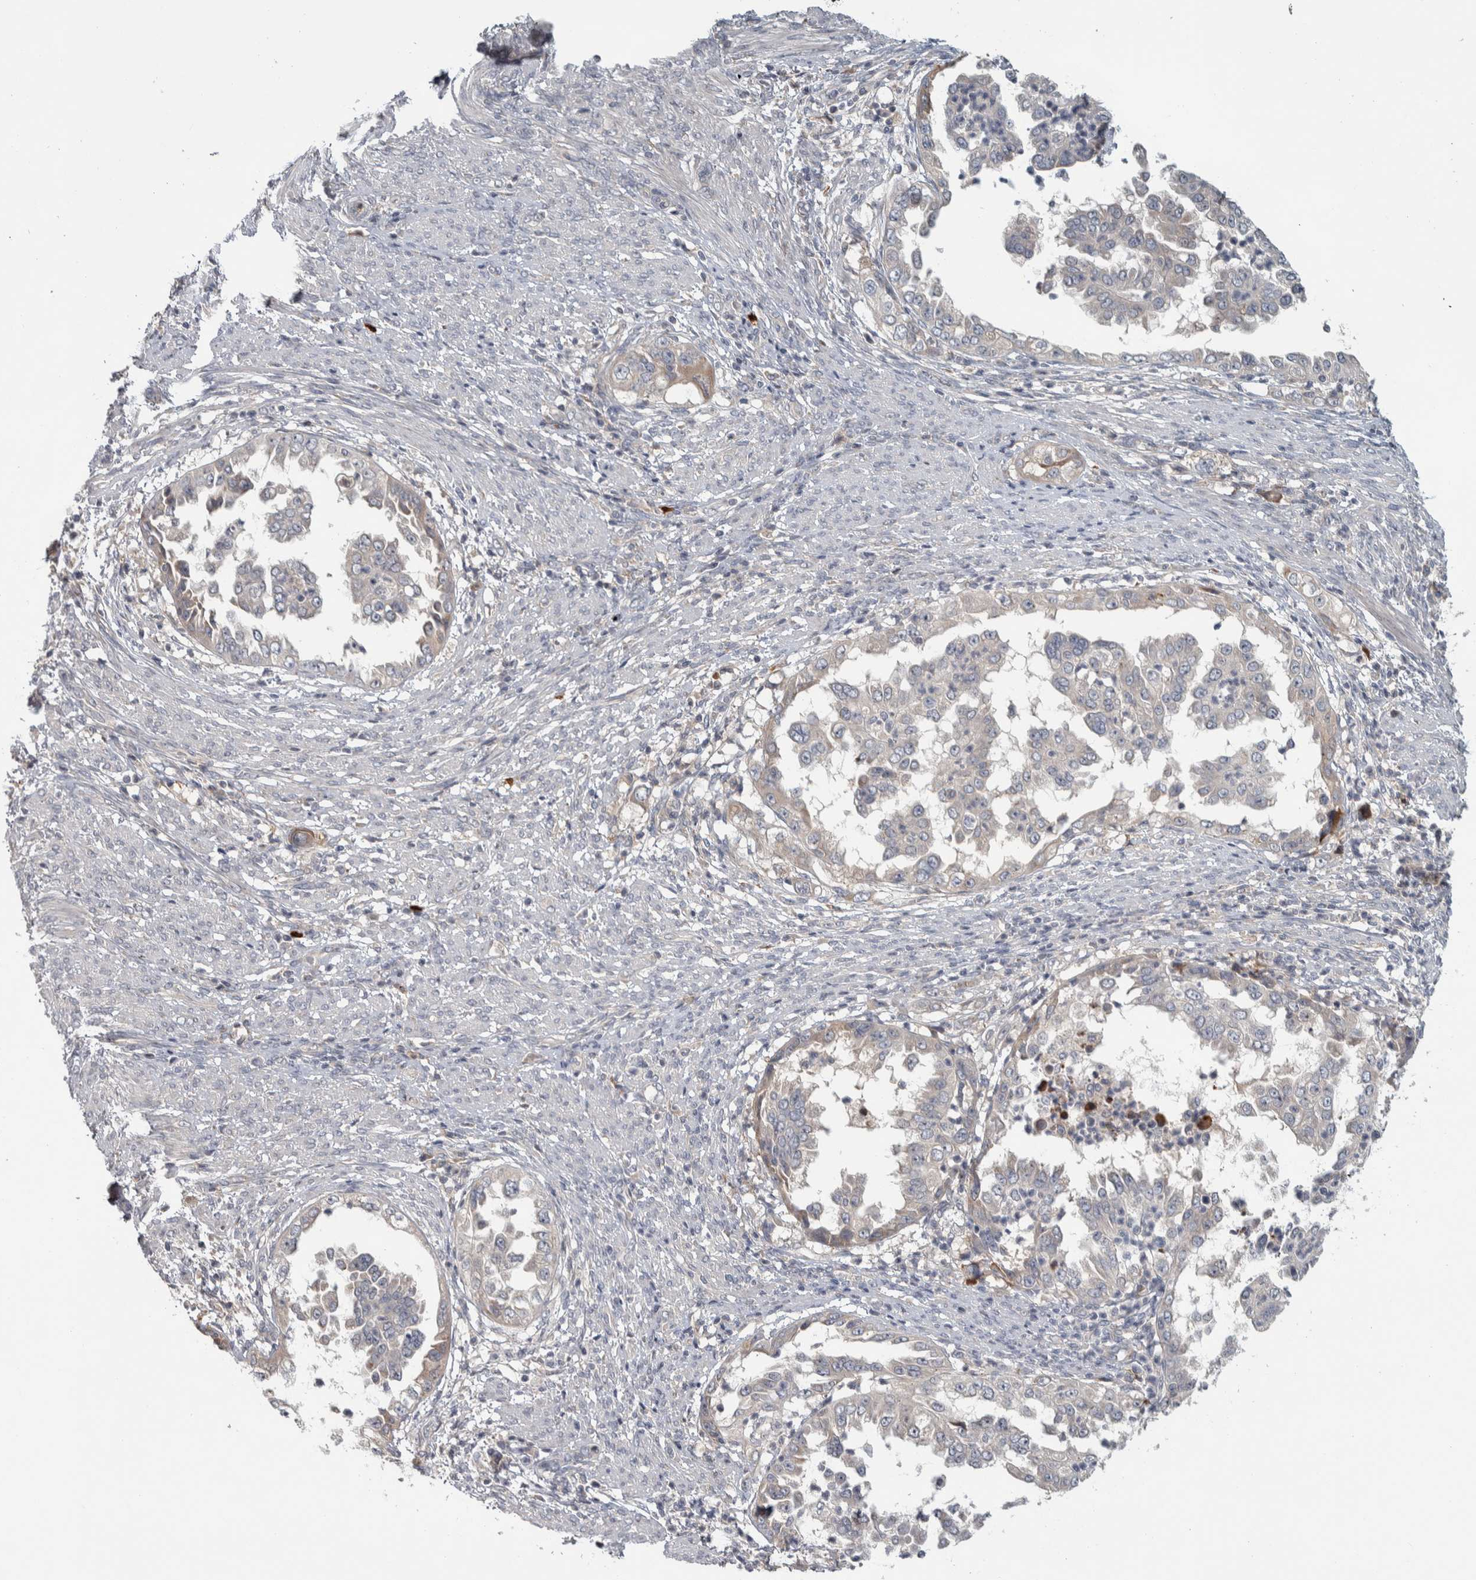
{"staining": {"intensity": "weak", "quantity": "<25%", "location": "cytoplasmic/membranous"}, "tissue": "endometrial cancer", "cell_type": "Tumor cells", "image_type": "cancer", "snomed": [{"axis": "morphology", "description": "Adenocarcinoma, NOS"}, {"axis": "topography", "description": "Endometrium"}], "caption": "A photomicrograph of human adenocarcinoma (endometrial) is negative for staining in tumor cells.", "gene": "ADPRM", "patient": {"sex": "female", "age": 85}}